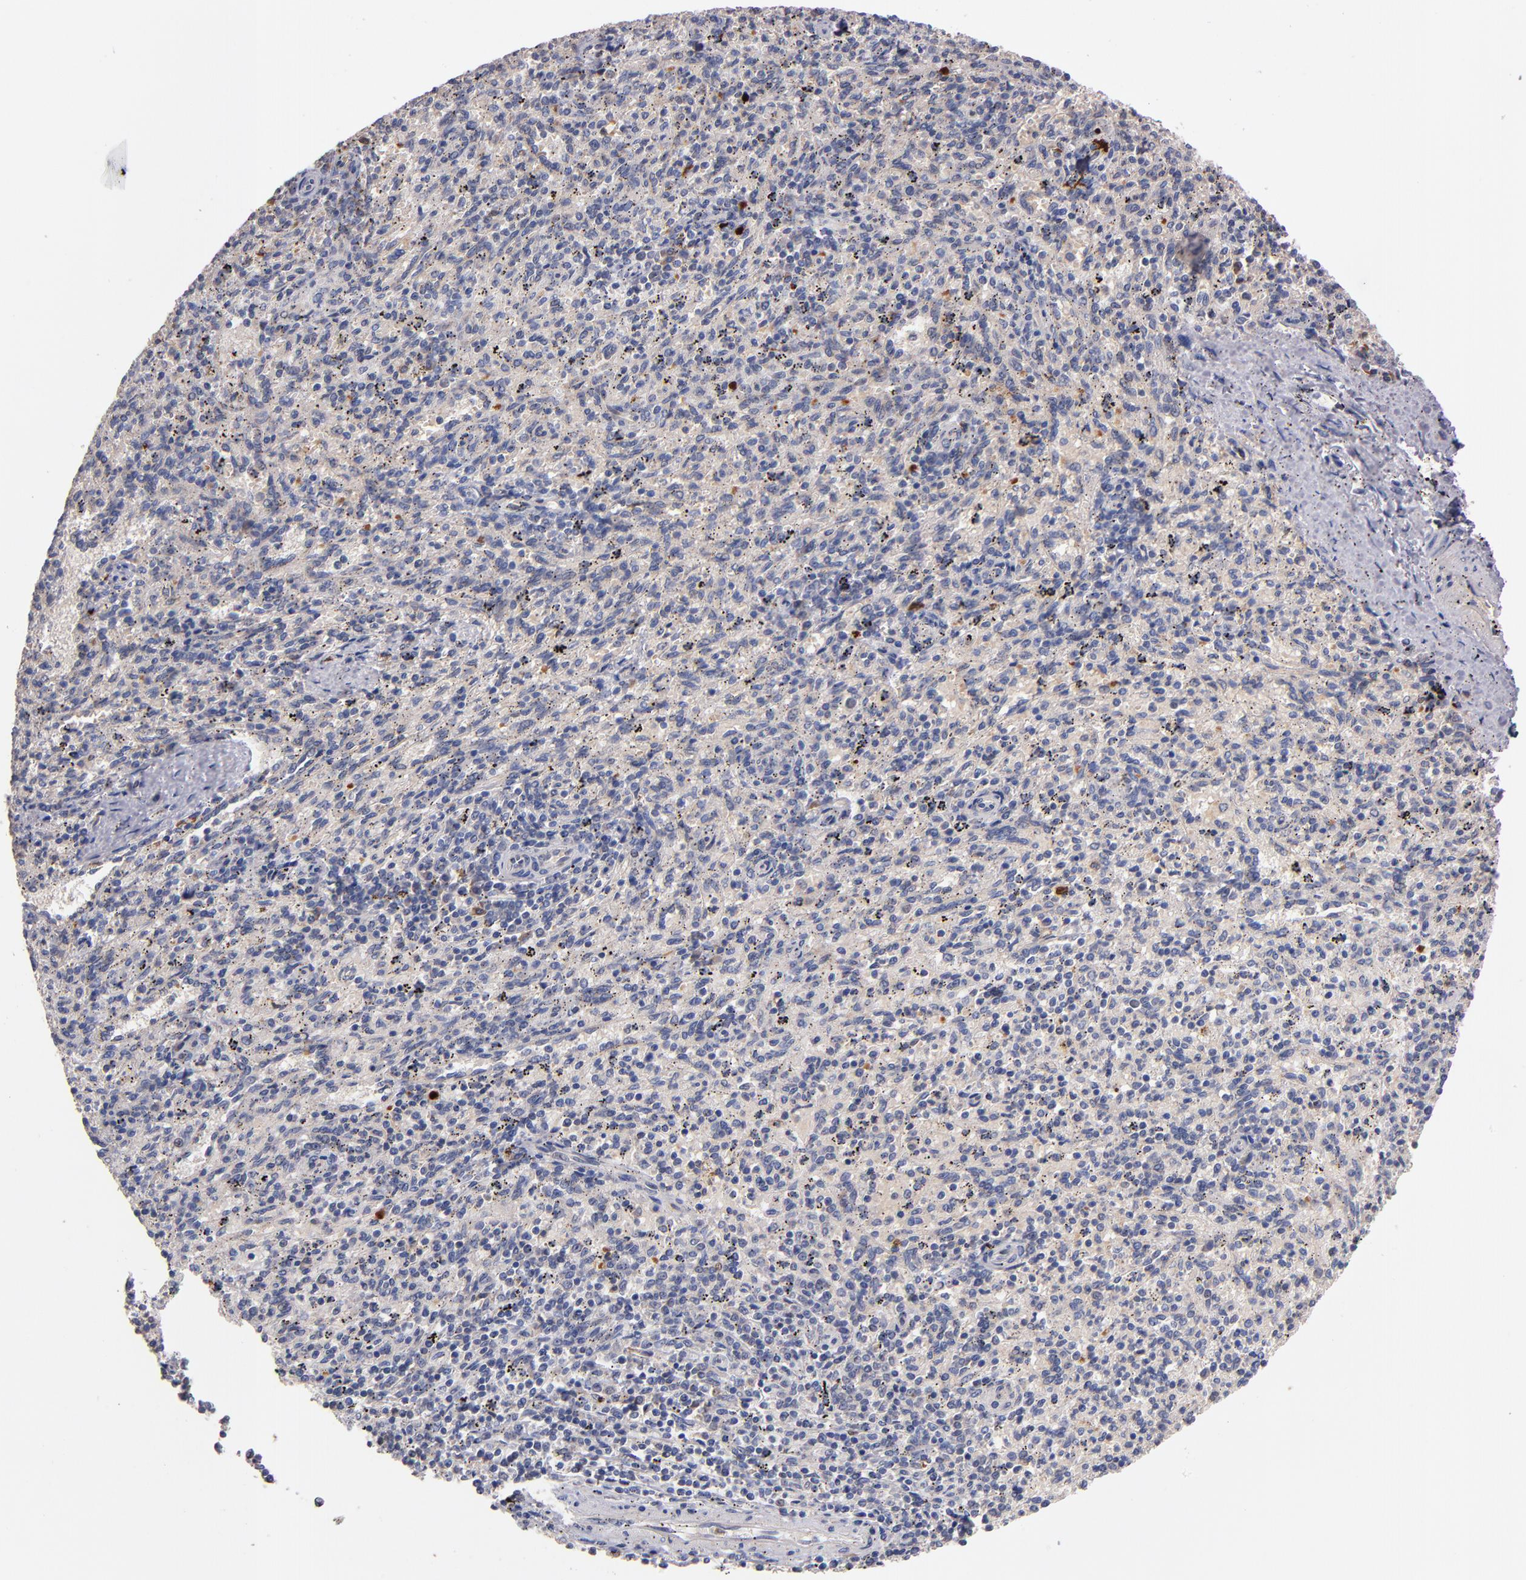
{"staining": {"intensity": "moderate", "quantity": "<25%", "location": "cytoplasmic/membranous"}, "tissue": "spleen", "cell_type": "Cells in red pulp", "image_type": "normal", "snomed": [{"axis": "morphology", "description": "Normal tissue, NOS"}, {"axis": "topography", "description": "Spleen"}], "caption": "Spleen stained for a protein (brown) exhibits moderate cytoplasmic/membranous positive expression in about <25% of cells in red pulp.", "gene": "DIABLO", "patient": {"sex": "female", "age": 10}}